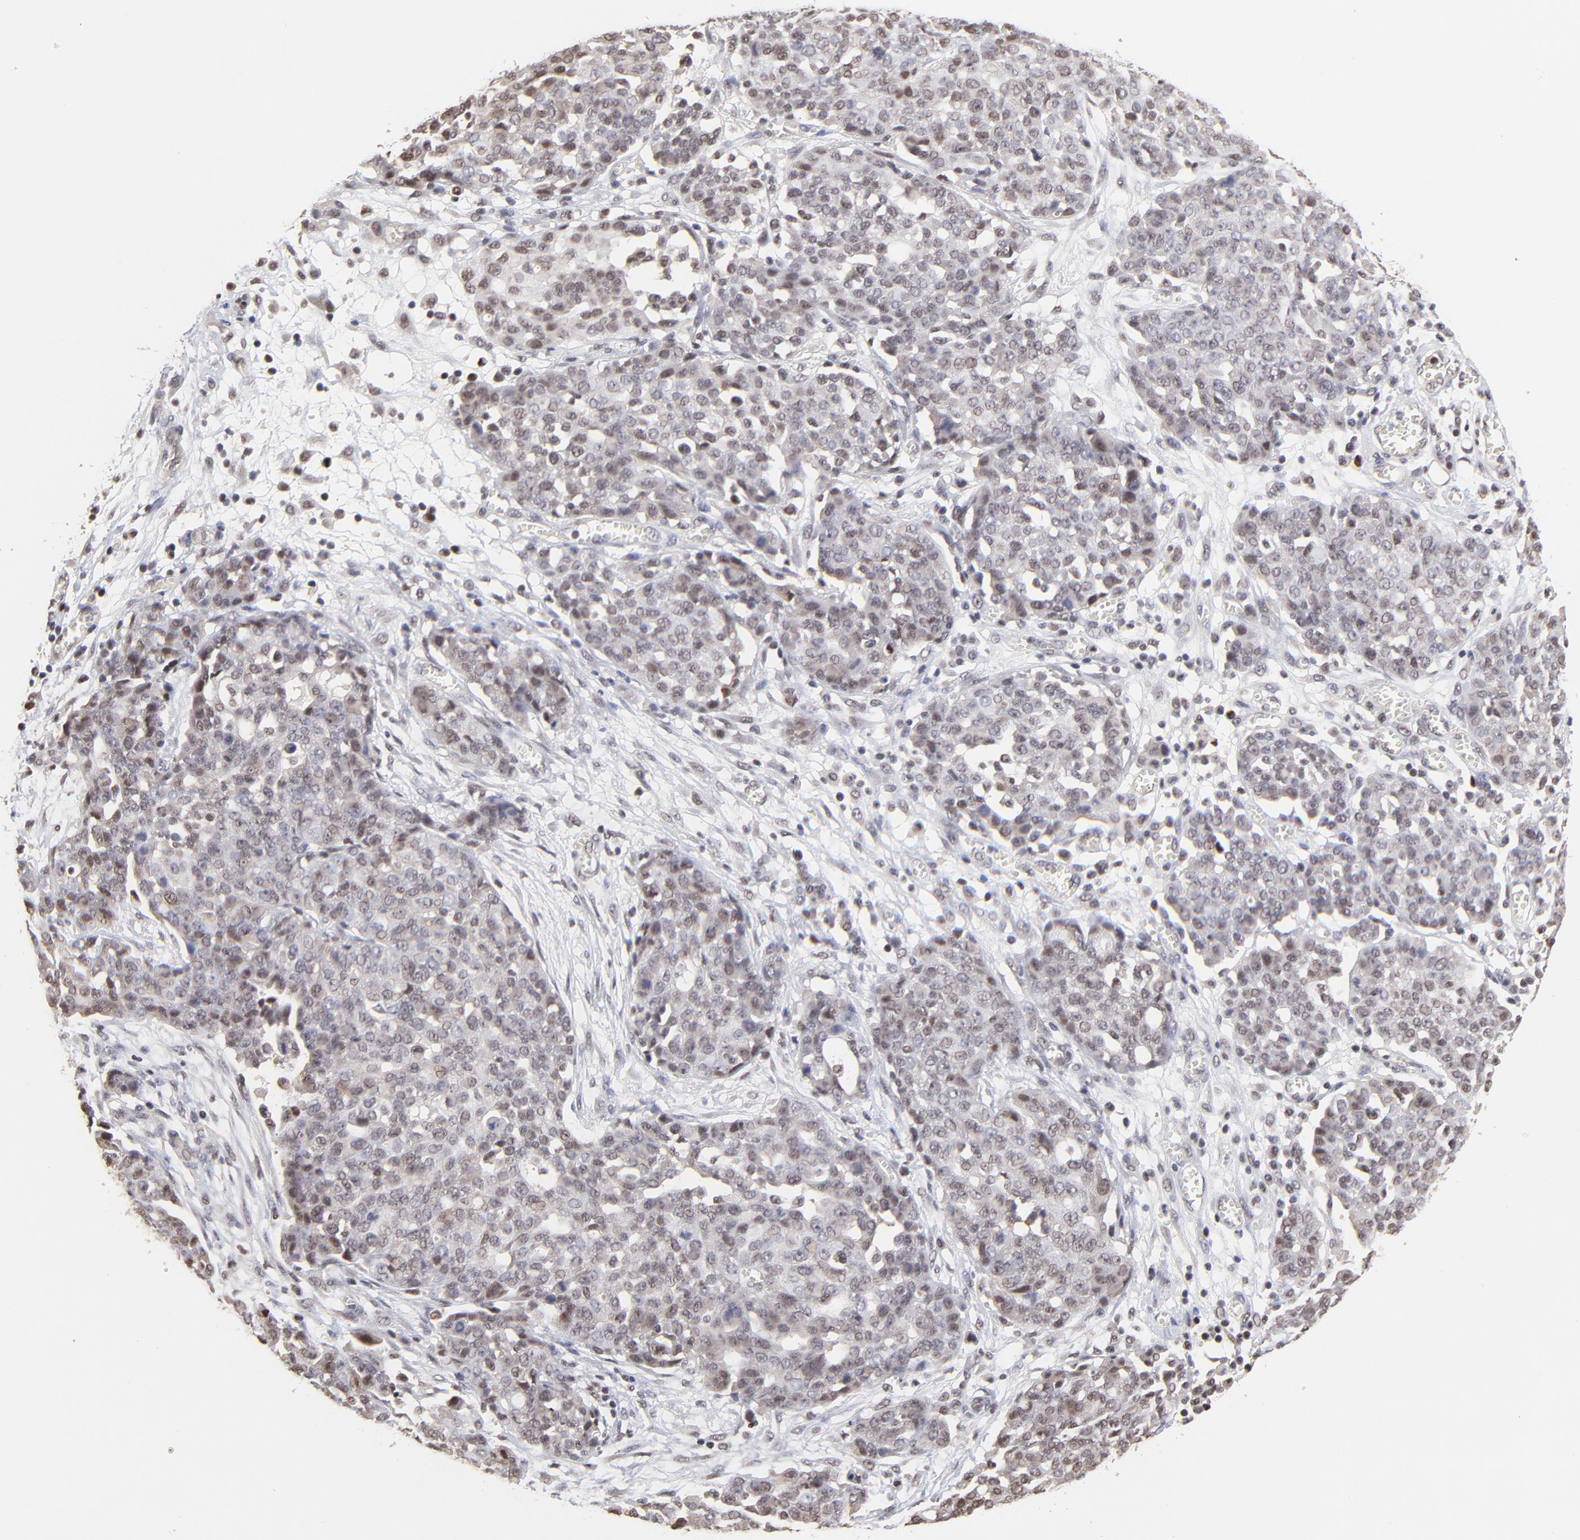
{"staining": {"intensity": "weak", "quantity": "25%-75%", "location": "nuclear"}, "tissue": "ovarian cancer", "cell_type": "Tumor cells", "image_type": "cancer", "snomed": [{"axis": "morphology", "description": "Cystadenocarcinoma, serous, NOS"}, {"axis": "topography", "description": "Soft tissue"}, {"axis": "topography", "description": "Ovary"}], "caption": "There is low levels of weak nuclear expression in tumor cells of ovarian cancer (serous cystadenocarcinoma), as demonstrated by immunohistochemical staining (brown color).", "gene": "DSN1", "patient": {"sex": "female", "age": 57}}